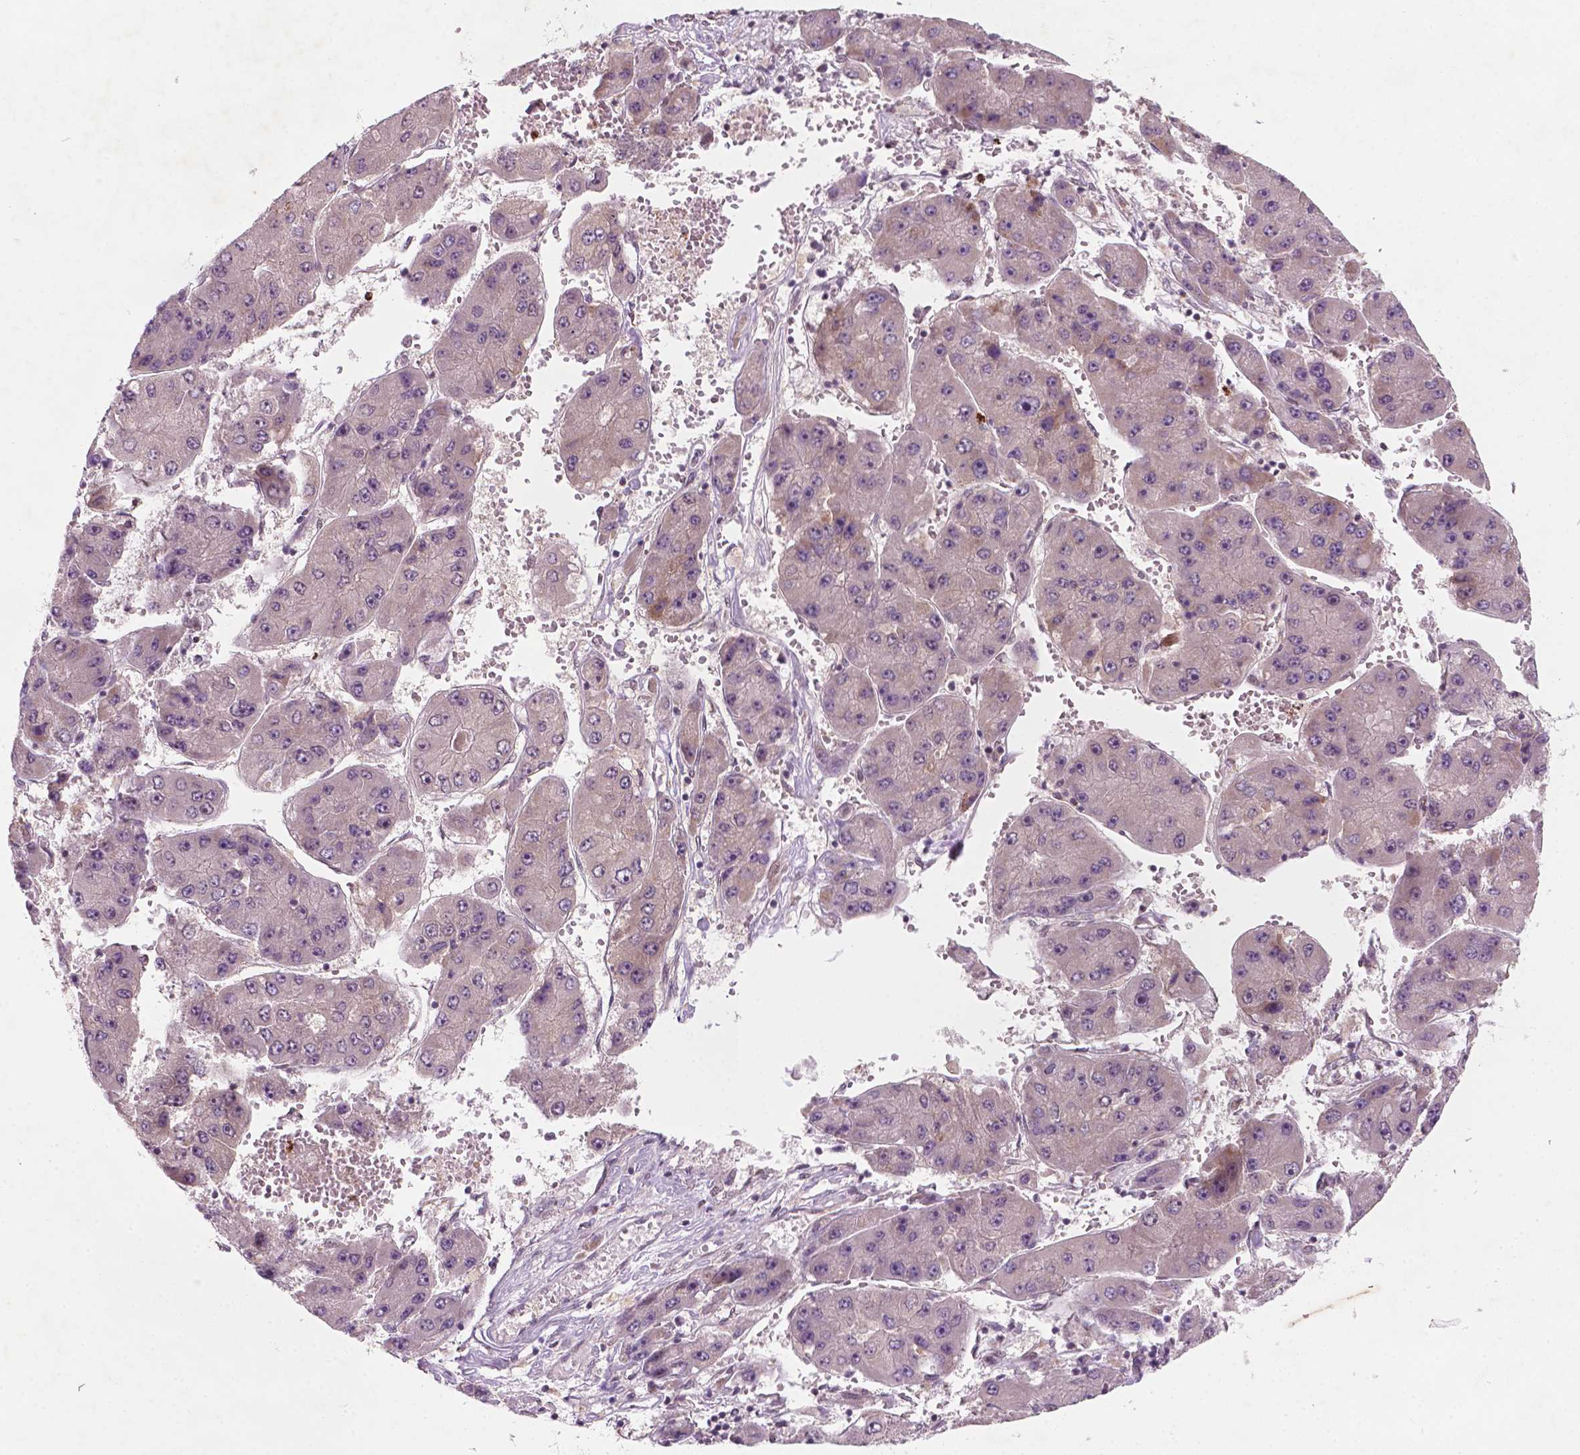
{"staining": {"intensity": "moderate", "quantity": "<25%", "location": "cytoplasmic/membranous"}, "tissue": "liver cancer", "cell_type": "Tumor cells", "image_type": "cancer", "snomed": [{"axis": "morphology", "description": "Carcinoma, Hepatocellular, NOS"}, {"axis": "topography", "description": "Liver"}], "caption": "This photomicrograph exhibits liver cancer stained with immunohistochemistry to label a protein in brown. The cytoplasmic/membranous of tumor cells show moderate positivity for the protein. Nuclei are counter-stained blue.", "gene": "NFAT5", "patient": {"sex": "female", "age": 61}}